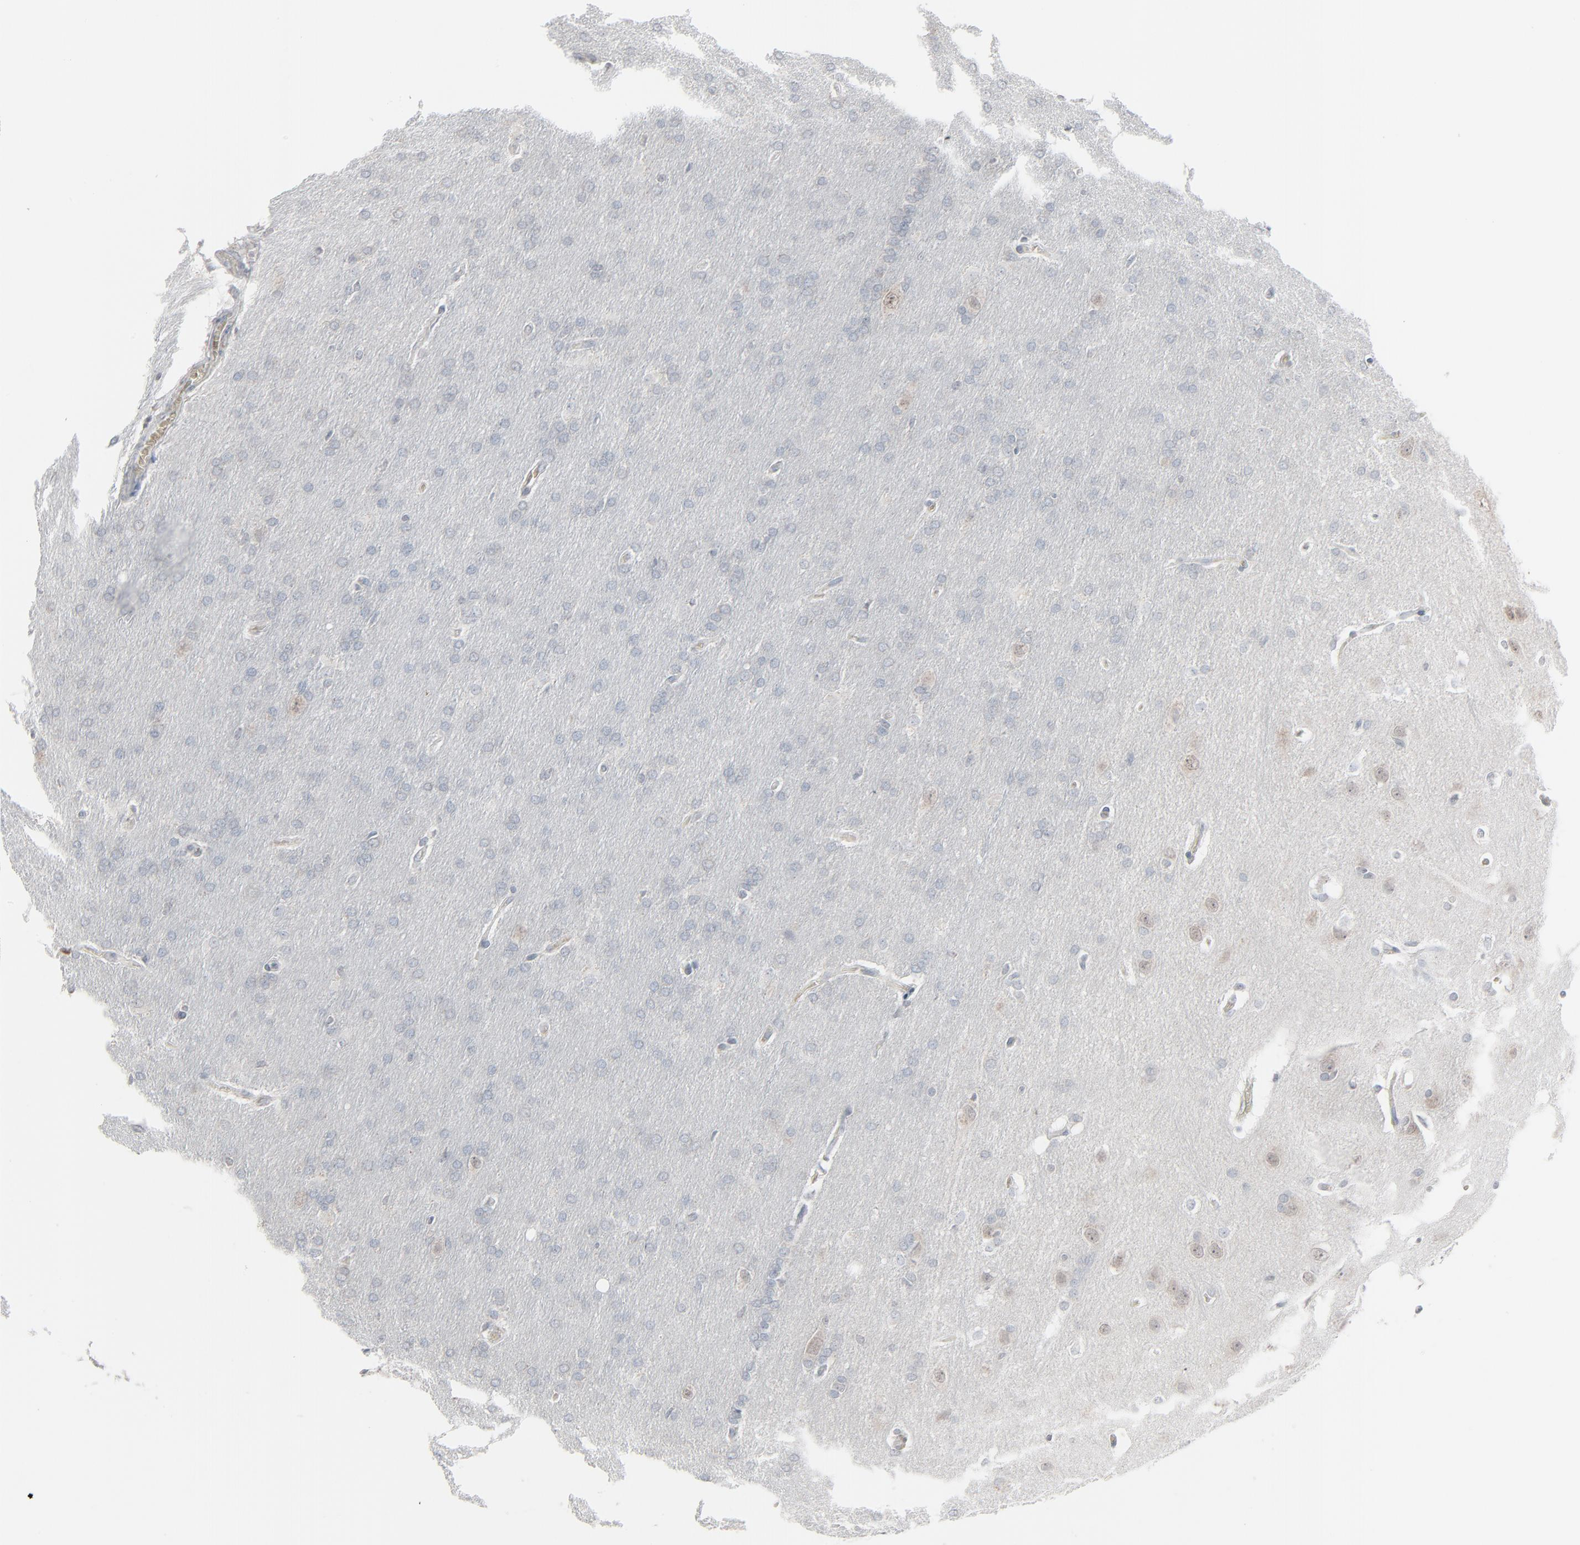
{"staining": {"intensity": "negative", "quantity": "none", "location": "none"}, "tissue": "glioma", "cell_type": "Tumor cells", "image_type": "cancer", "snomed": [{"axis": "morphology", "description": "Glioma, malignant, Low grade"}, {"axis": "topography", "description": "Brain"}], "caption": "Micrograph shows no protein positivity in tumor cells of glioma tissue.", "gene": "SAGE1", "patient": {"sex": "female", "age": 32}}